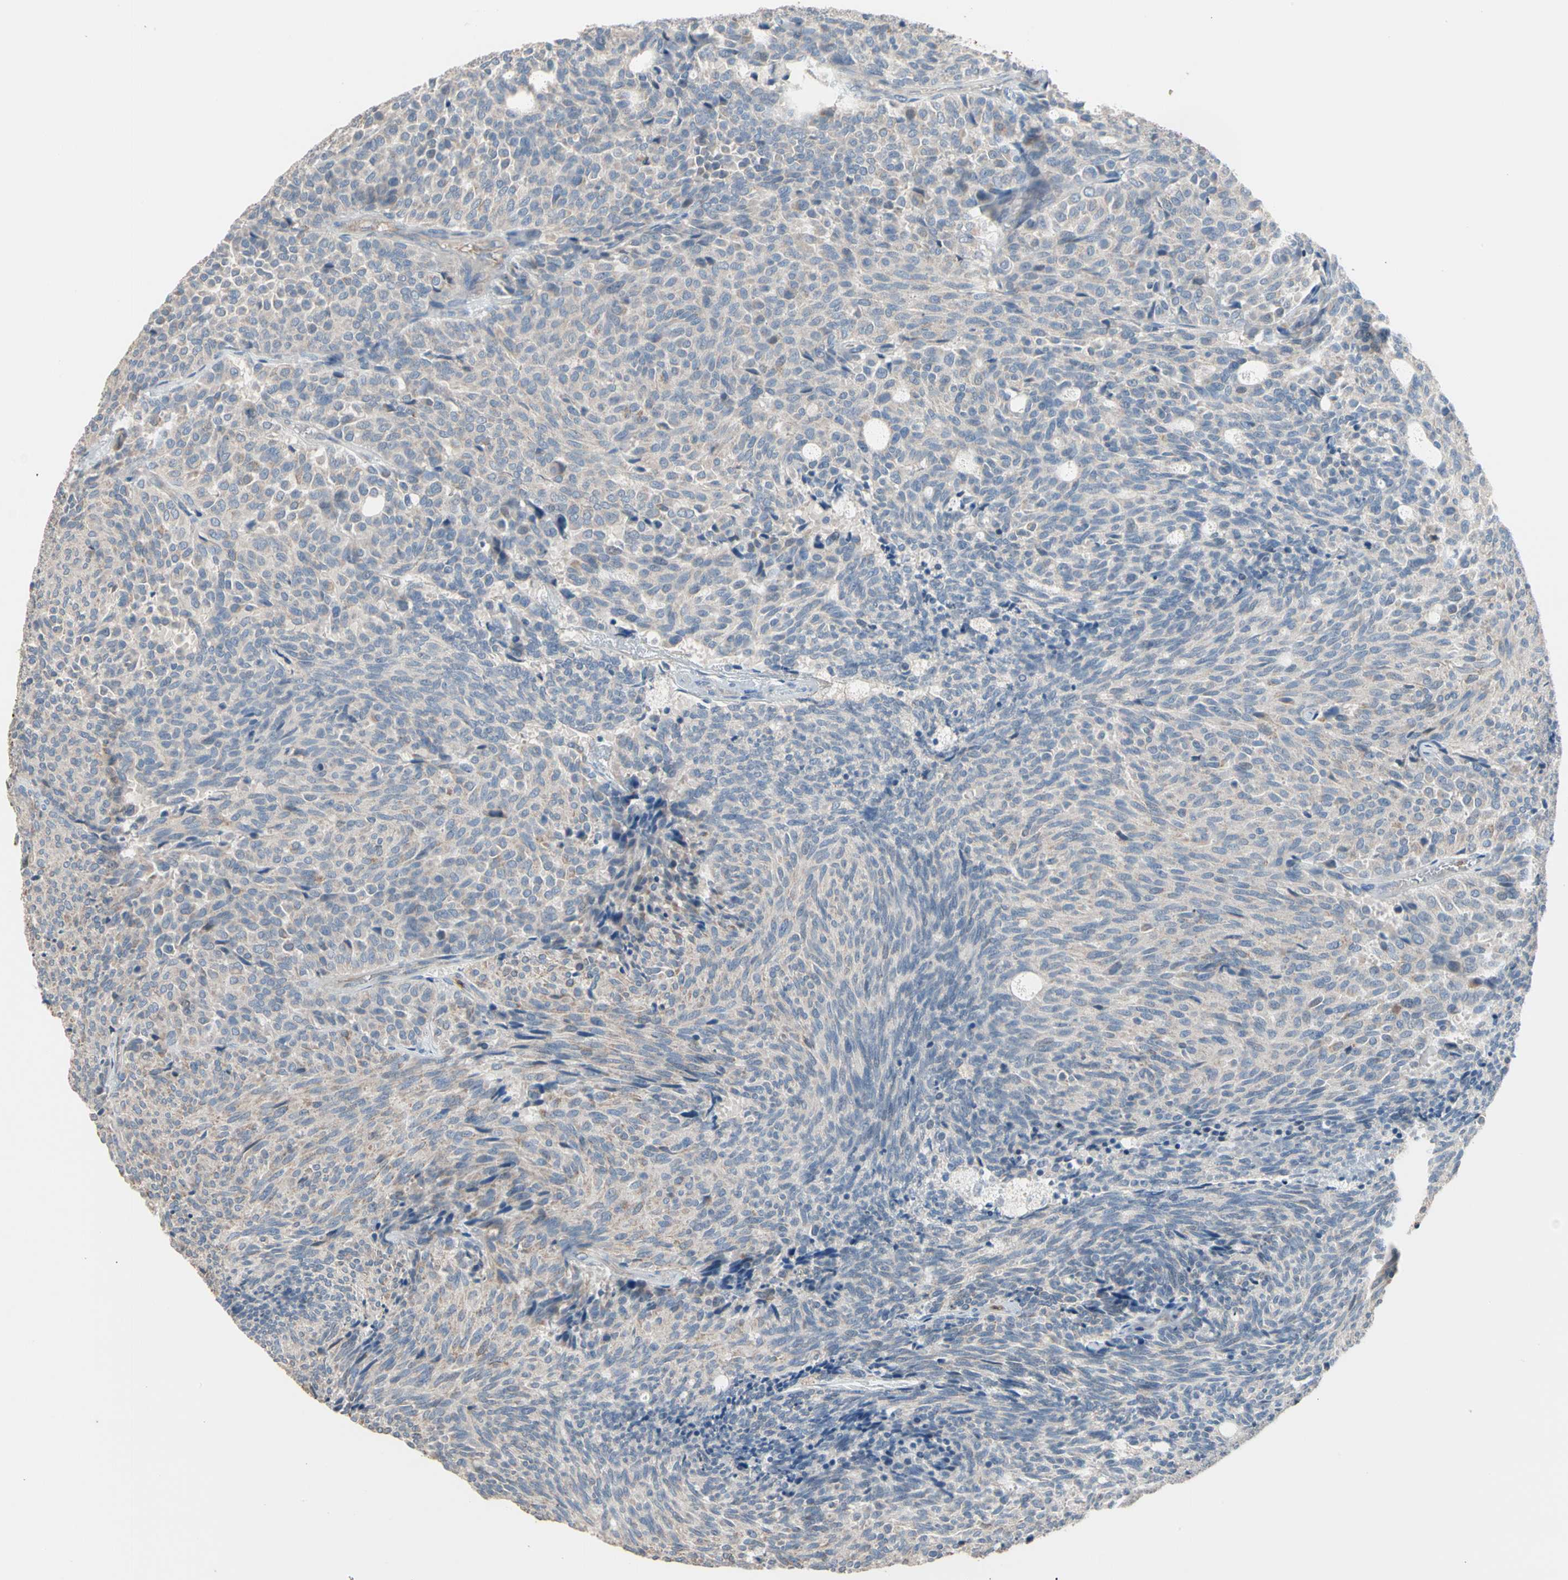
{"staining": {"intensity": "negative", "quantity": "none", "location": "none"}, "tissue": "carcinoid", "cell_type": "Tumor cells", "image_type": "cancer", "snomed": [{"axis": "morphology", "description": "Carcinoid, malignant, NOS"}, {"axis": "topography", "description": "Pancreas"}], "caption": "High magnification brightfield microscopy of carcinoid stained with DAB (brown) and counterstained with hematoxylin (blue): tumor cells show no significant positivity.", "gene": "BBOX1", "patient": {"sex": "female", "age": 54}}